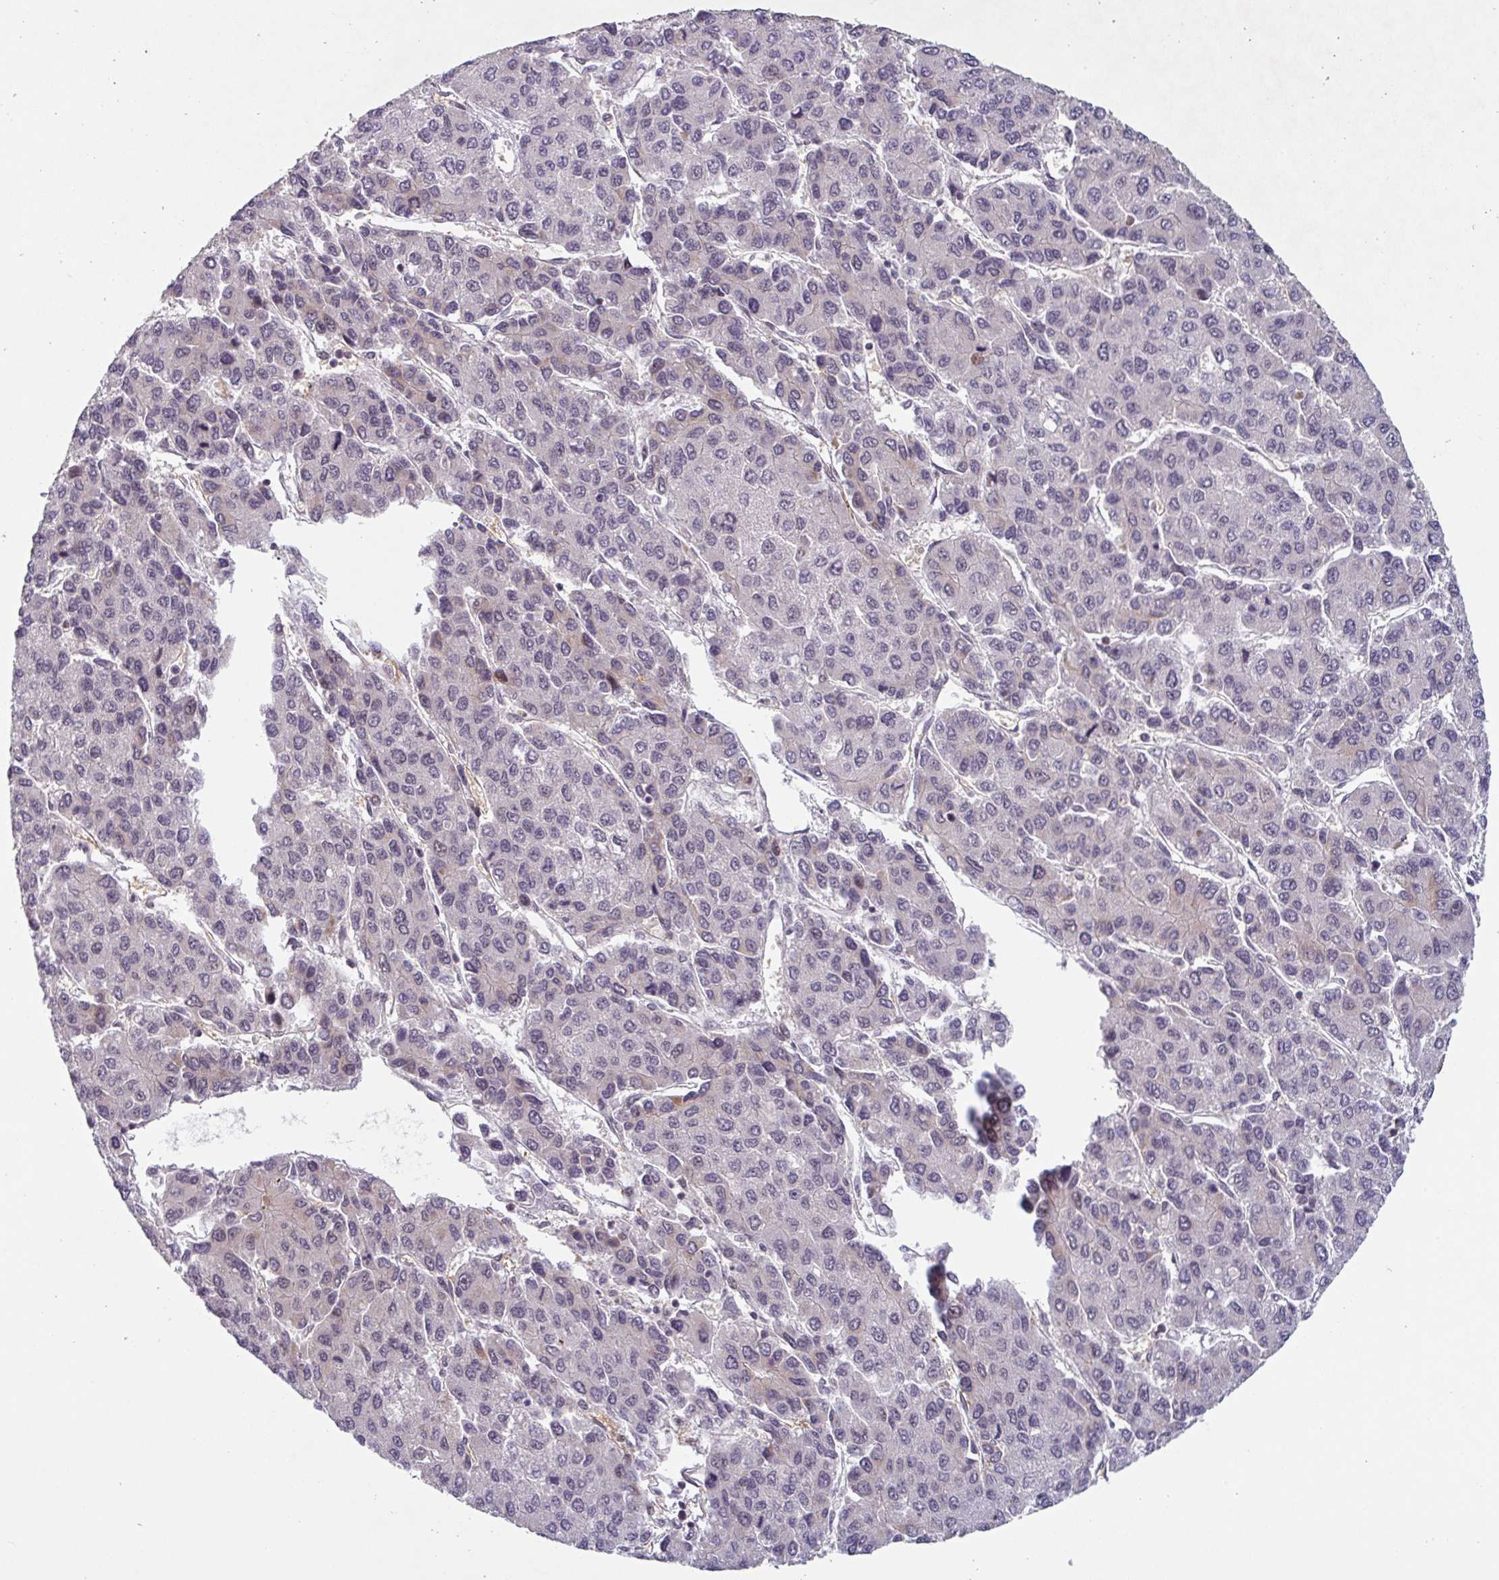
{"staining": {"intensity": "weak", "quantity": "<25%", "location": "cytoplasmic/membranous"}, "tissue": "liver cancer", "cell_type": "Tumor cells", "image_type": "cancer", "snomed": [{"axis": "morphology", "description": "Carcinoma, Hepatocellular, NOS"}, {"axis": "topography", "description": "Liver"}], "caption": "Tumor cells show no significant protein staining in hepatocellular carcinoma (liver). Brightfield microscopy of immunohistochemistry stained with DAB (3,3'-diaminobenzidine) (brown) and hematoxylin (blue), captured at high magnification.", "gene": "NLRP13", "patient": {"sex": "female", "age": 66}}